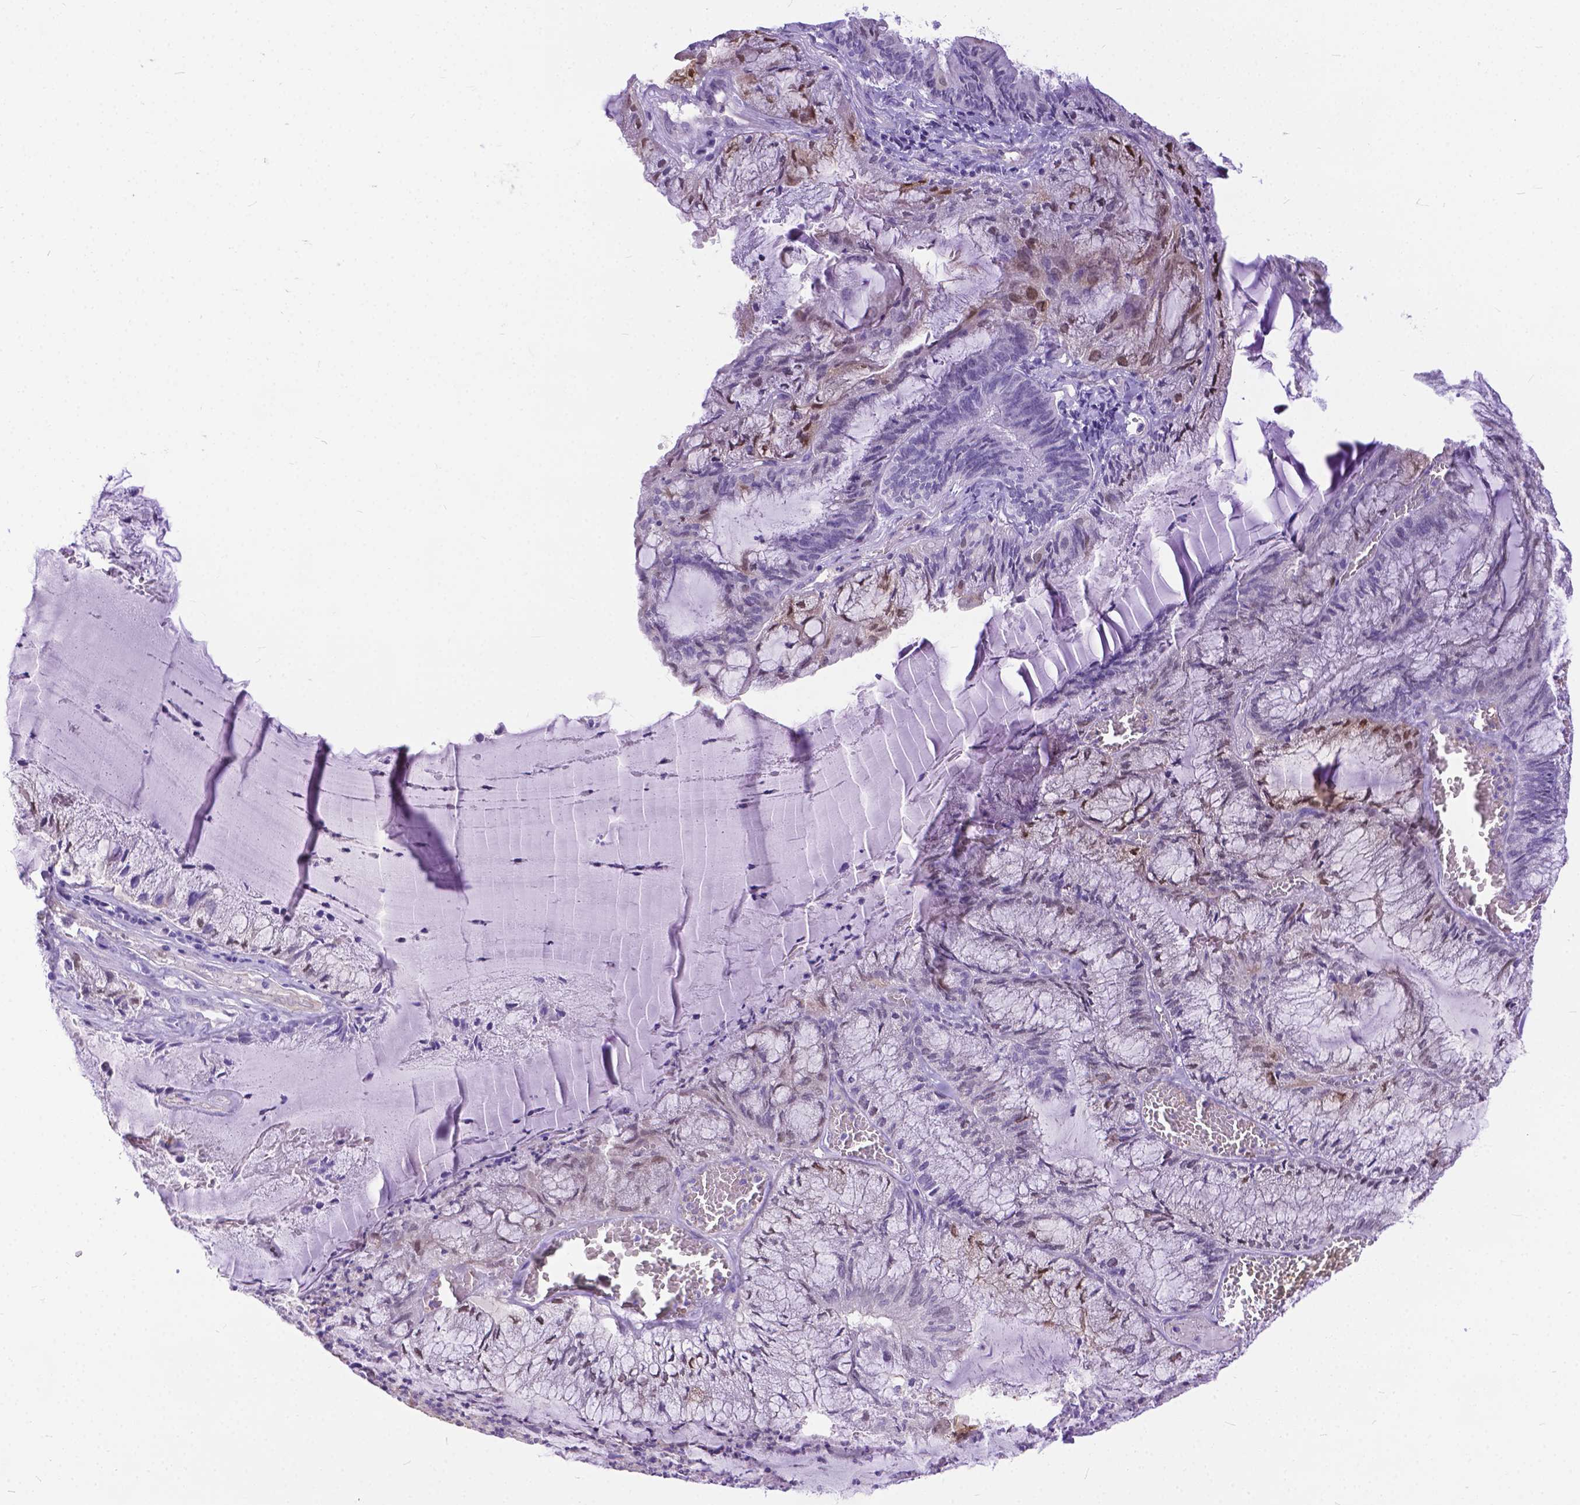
{"staining": {"intensity": "weak", "quantity": "<25%", "location": "nuclear"}, "tissue": "endometrial cancer", "cell_type": "Tumor cells", "image_type": "cancer", "snomed": [{"axis": "morphology", "description": "Carcinoma, NOS"}, {"axis": "topography", "description": "Endometrium"}], "caption": "Photomicrograph shows no significant protein staining in tumor cells of endometrial cancer (carcinoma).", "gene": "TMEM169", "patient": {"sex": "female", "age": 62}}